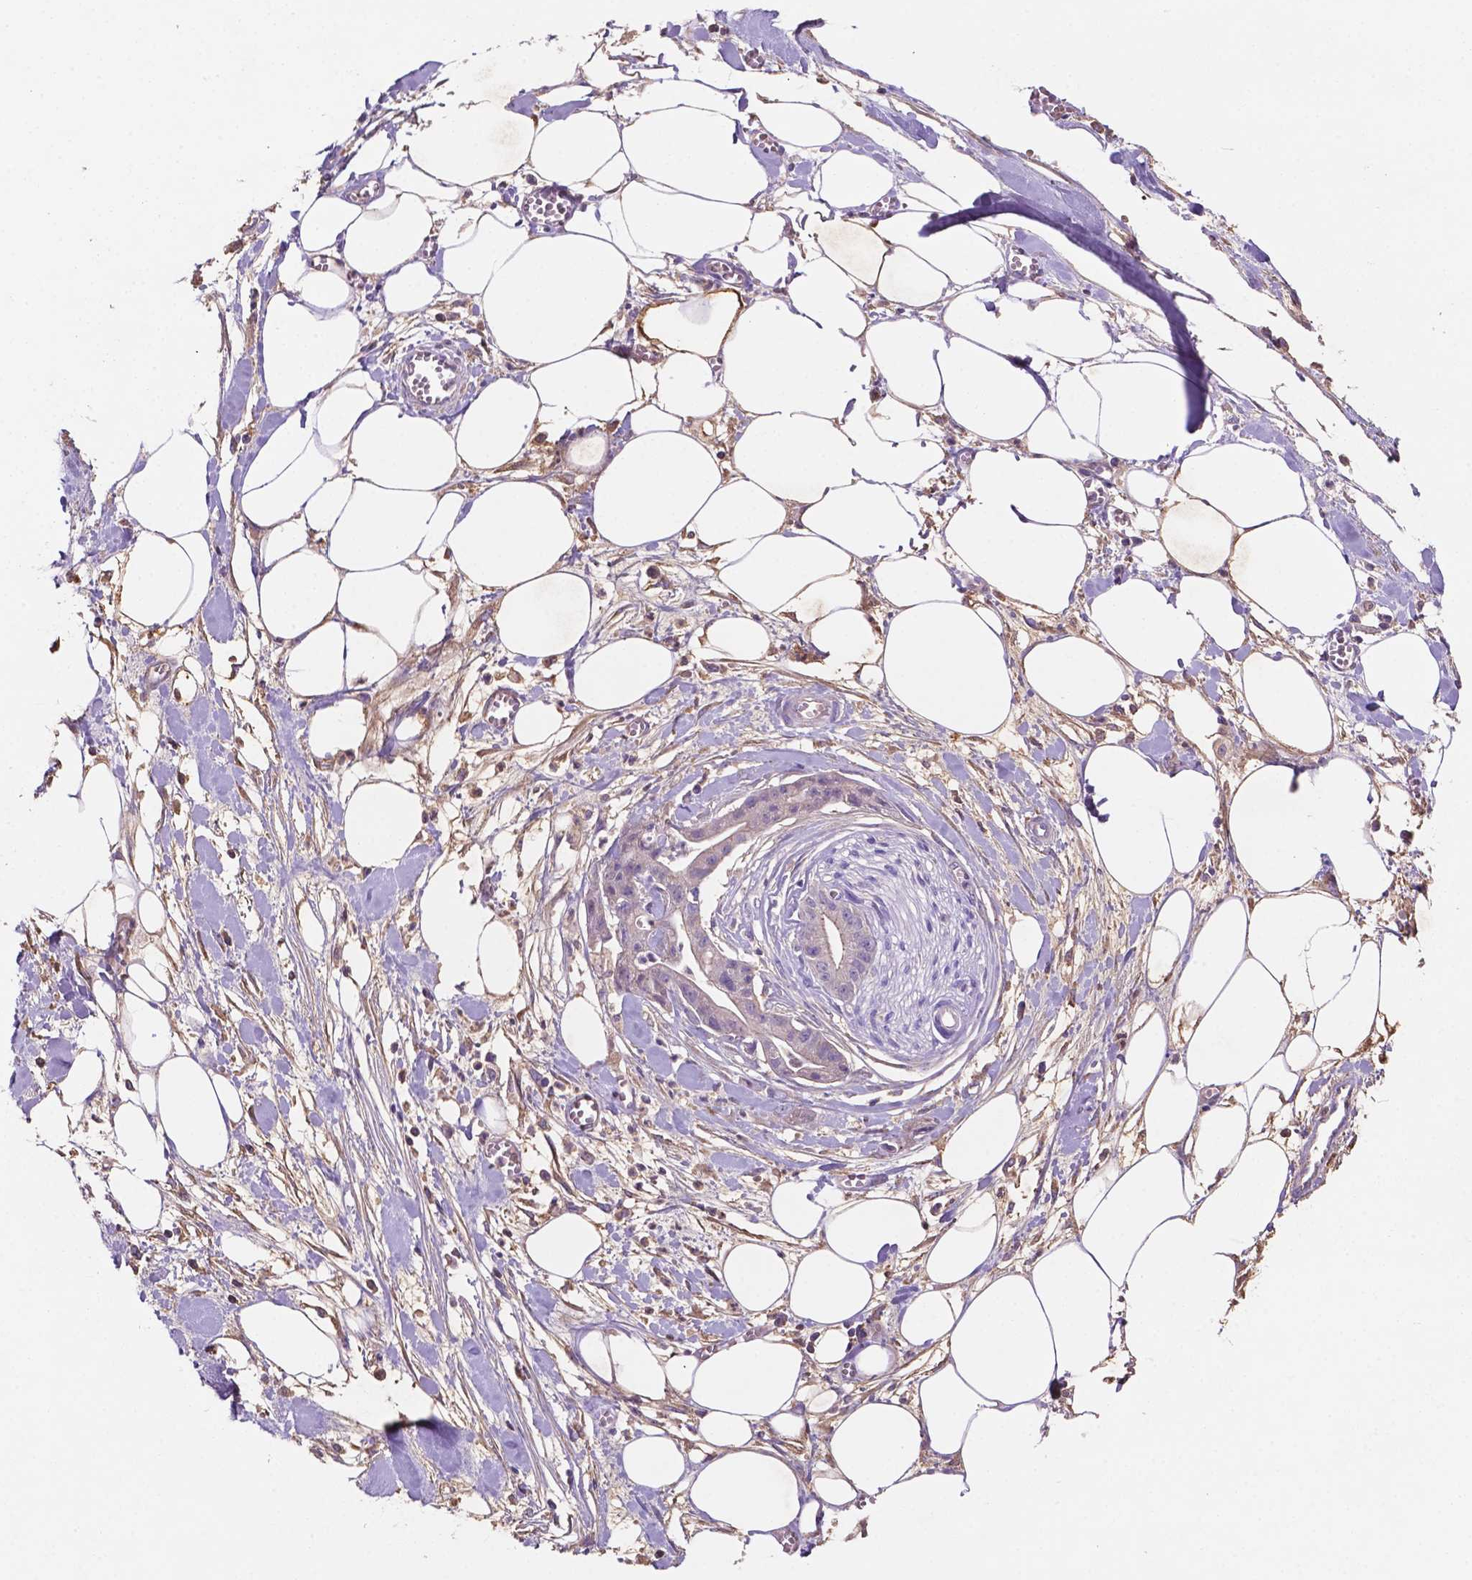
{"staining": {"intensity": "moderate", "quantity": "<25%", "location": "cytoplasmic/membranous"}, "tissue": "pancreatic cancer", "cell_type": "Tumor cells", "image_type": "cancer", "snomed": [{"axis": "morphology", "description": "Normal tissue, NOS"}, {"axis": "morphology", "description": "Adenocarcinoma, NOS"}, {"axis": "topography", "description": "Lymph node"}, {"axis": "topography", "description": "Pancreas"}], "caption": "Protein staining of pancreatic cancer tissue demonstrates moderate cytoplasmic/membranous positivity in about <25% of tumor cells.", "gene": "MKRN2OS", "patient": {"sex": "female", "age": 58}}